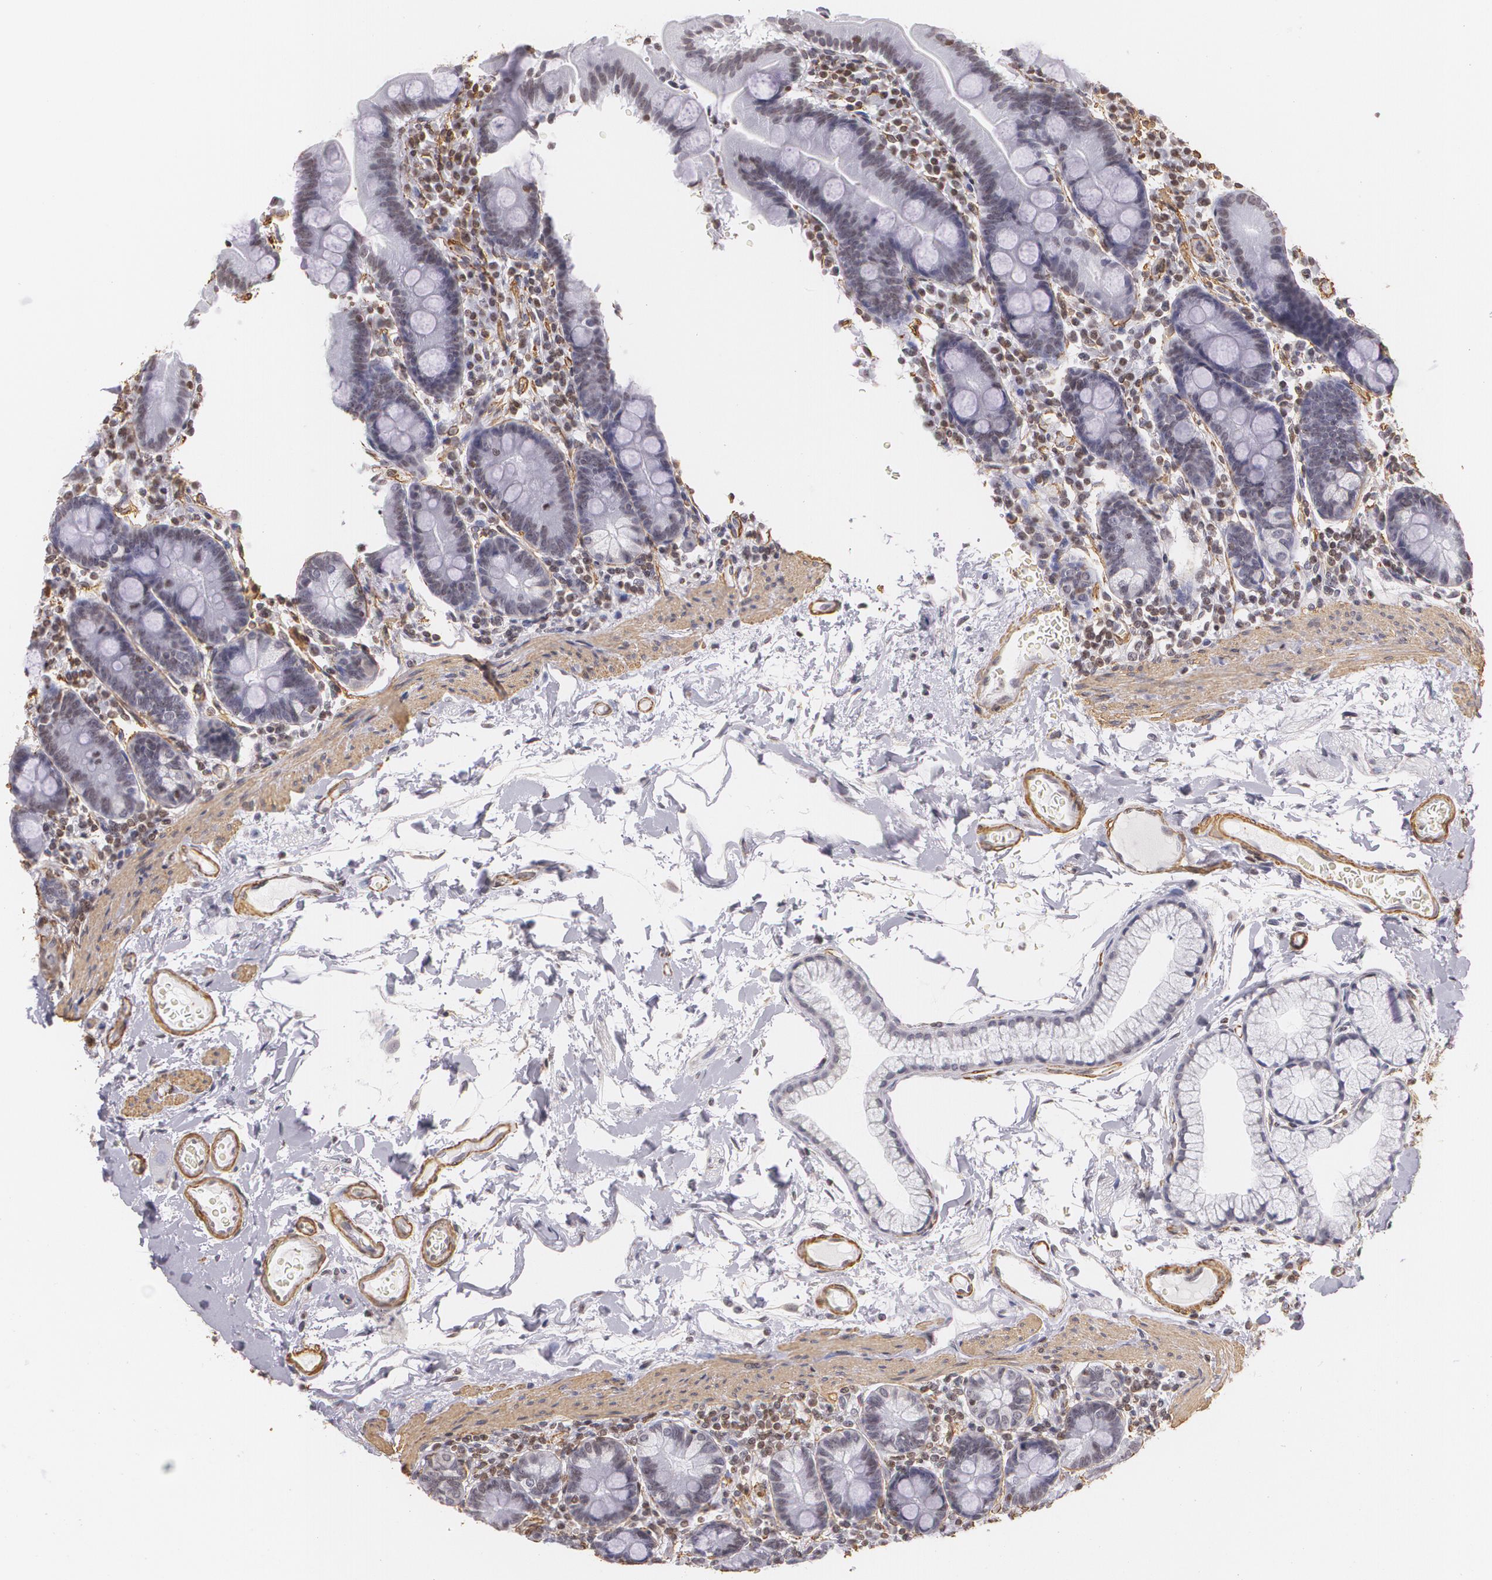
{"staining": {"intensity": "negative", "quantity": "none", "location": "none"}, "tissue": "duodenum", "cell_type": "Glandular cells", "image_type": "normal", "snomed": [{"axis": "morphology", "description": "Normal tissue, NOS"}, {"axis": "topography", "description": "Duodenum"}], "caption": "Glandular cells are negative for protein expression in unremarkable human duodenum. The staining was performed using DAB to visualize the protein expression in brown, while the nuclei were stained in blue with hematoxylin (Magnification: 20x).", "gene": "VAMP1", "patient": {"sex": "male", "age": 50}}